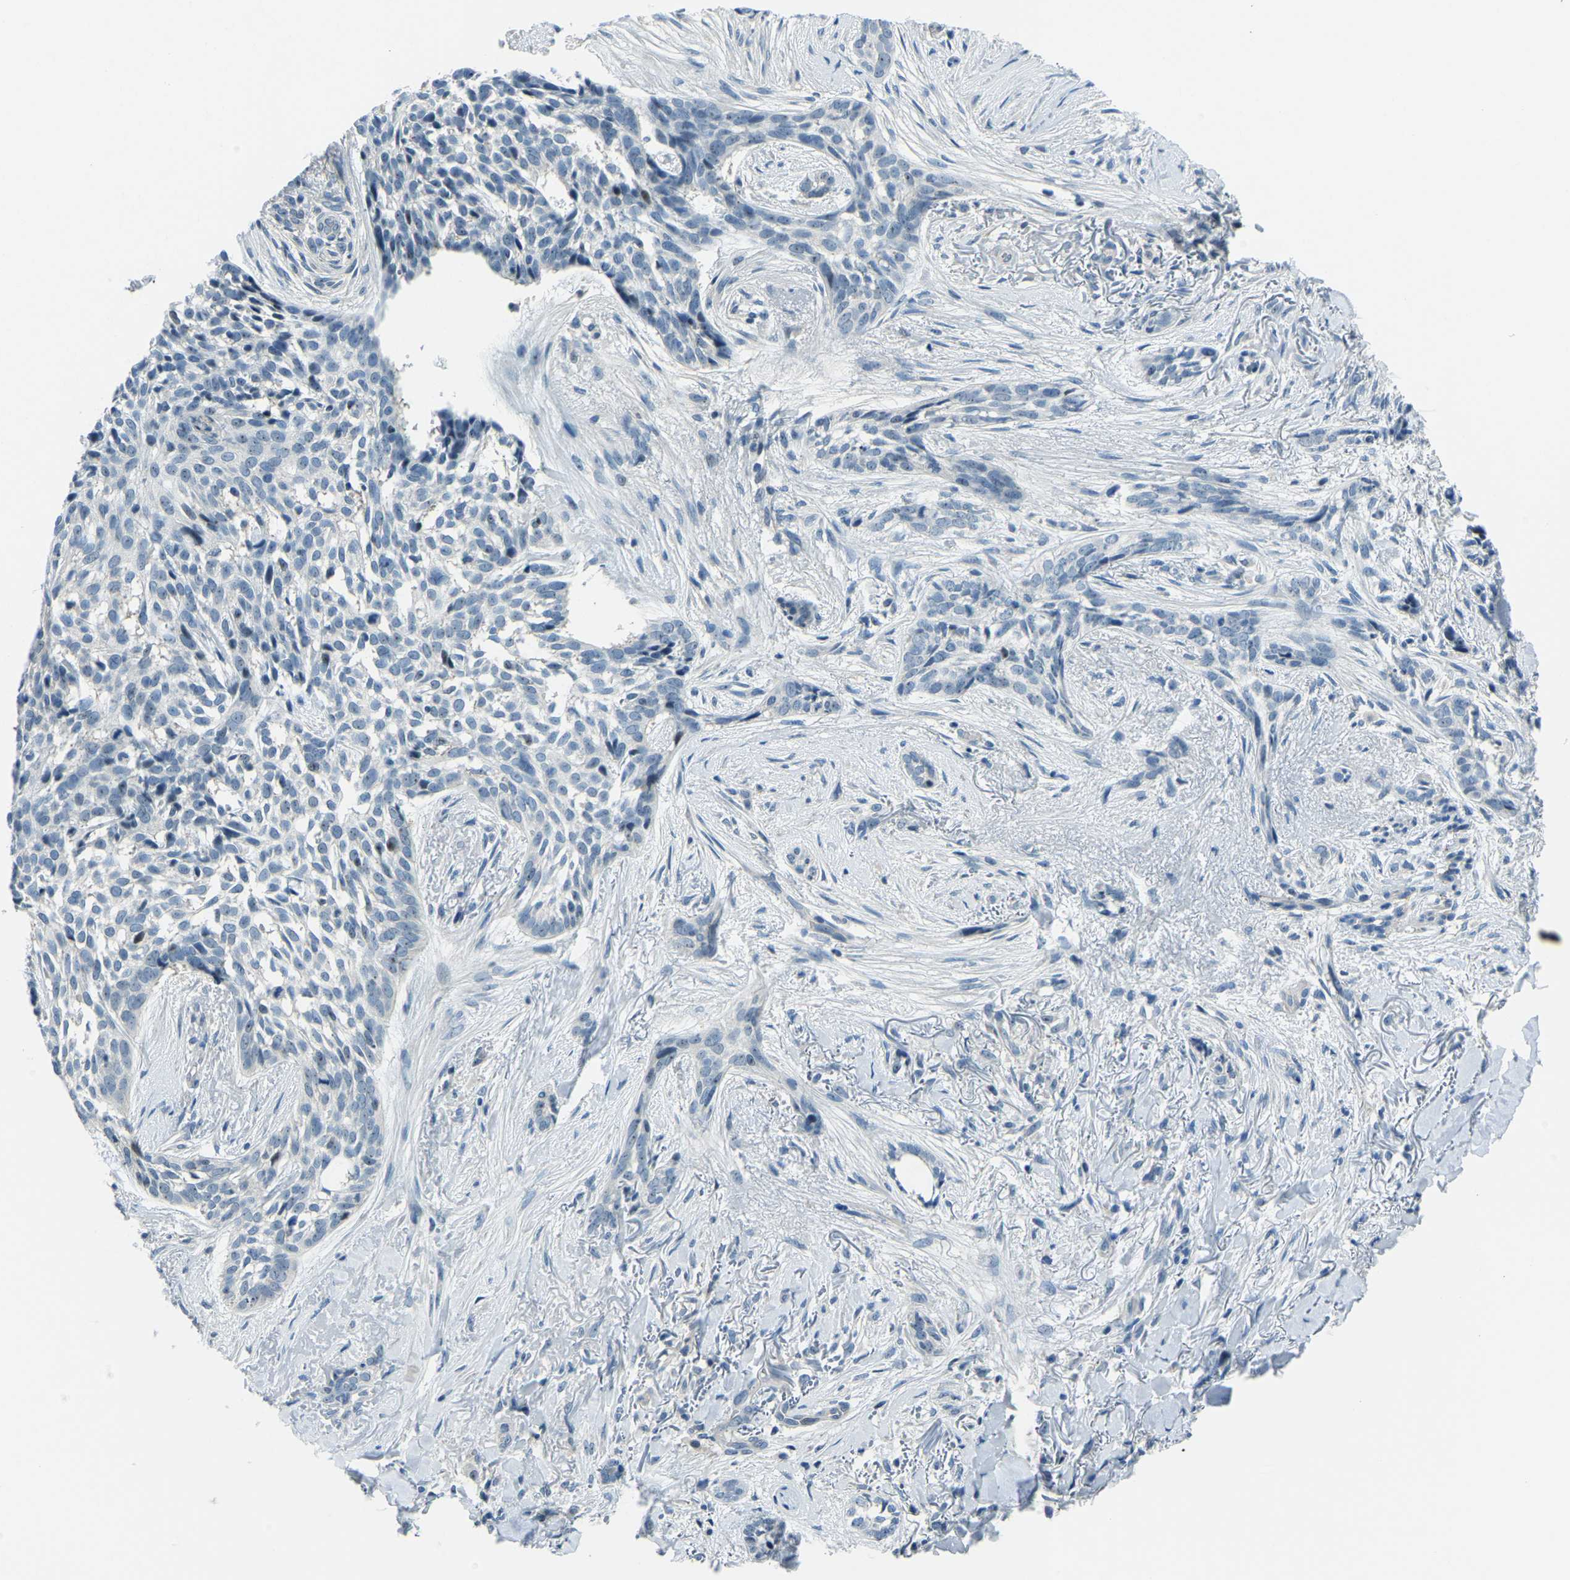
{"staining": {"intensity": "negative", "quantity": "none", "location": "none"}, "tissue": "skin cancer", "cell_type": "Tumor cells", "image_type": "cancer", "snomed": [{"axis": "morphology", "description": "Basal cell carcinoma"}, {"axis": "topography", "description": "Skin"}], "caption": "There is no significant expression in tumor cells of skin cancer.", "gene": "RRP1", "patient": {"sex": "female", "age": 88}}